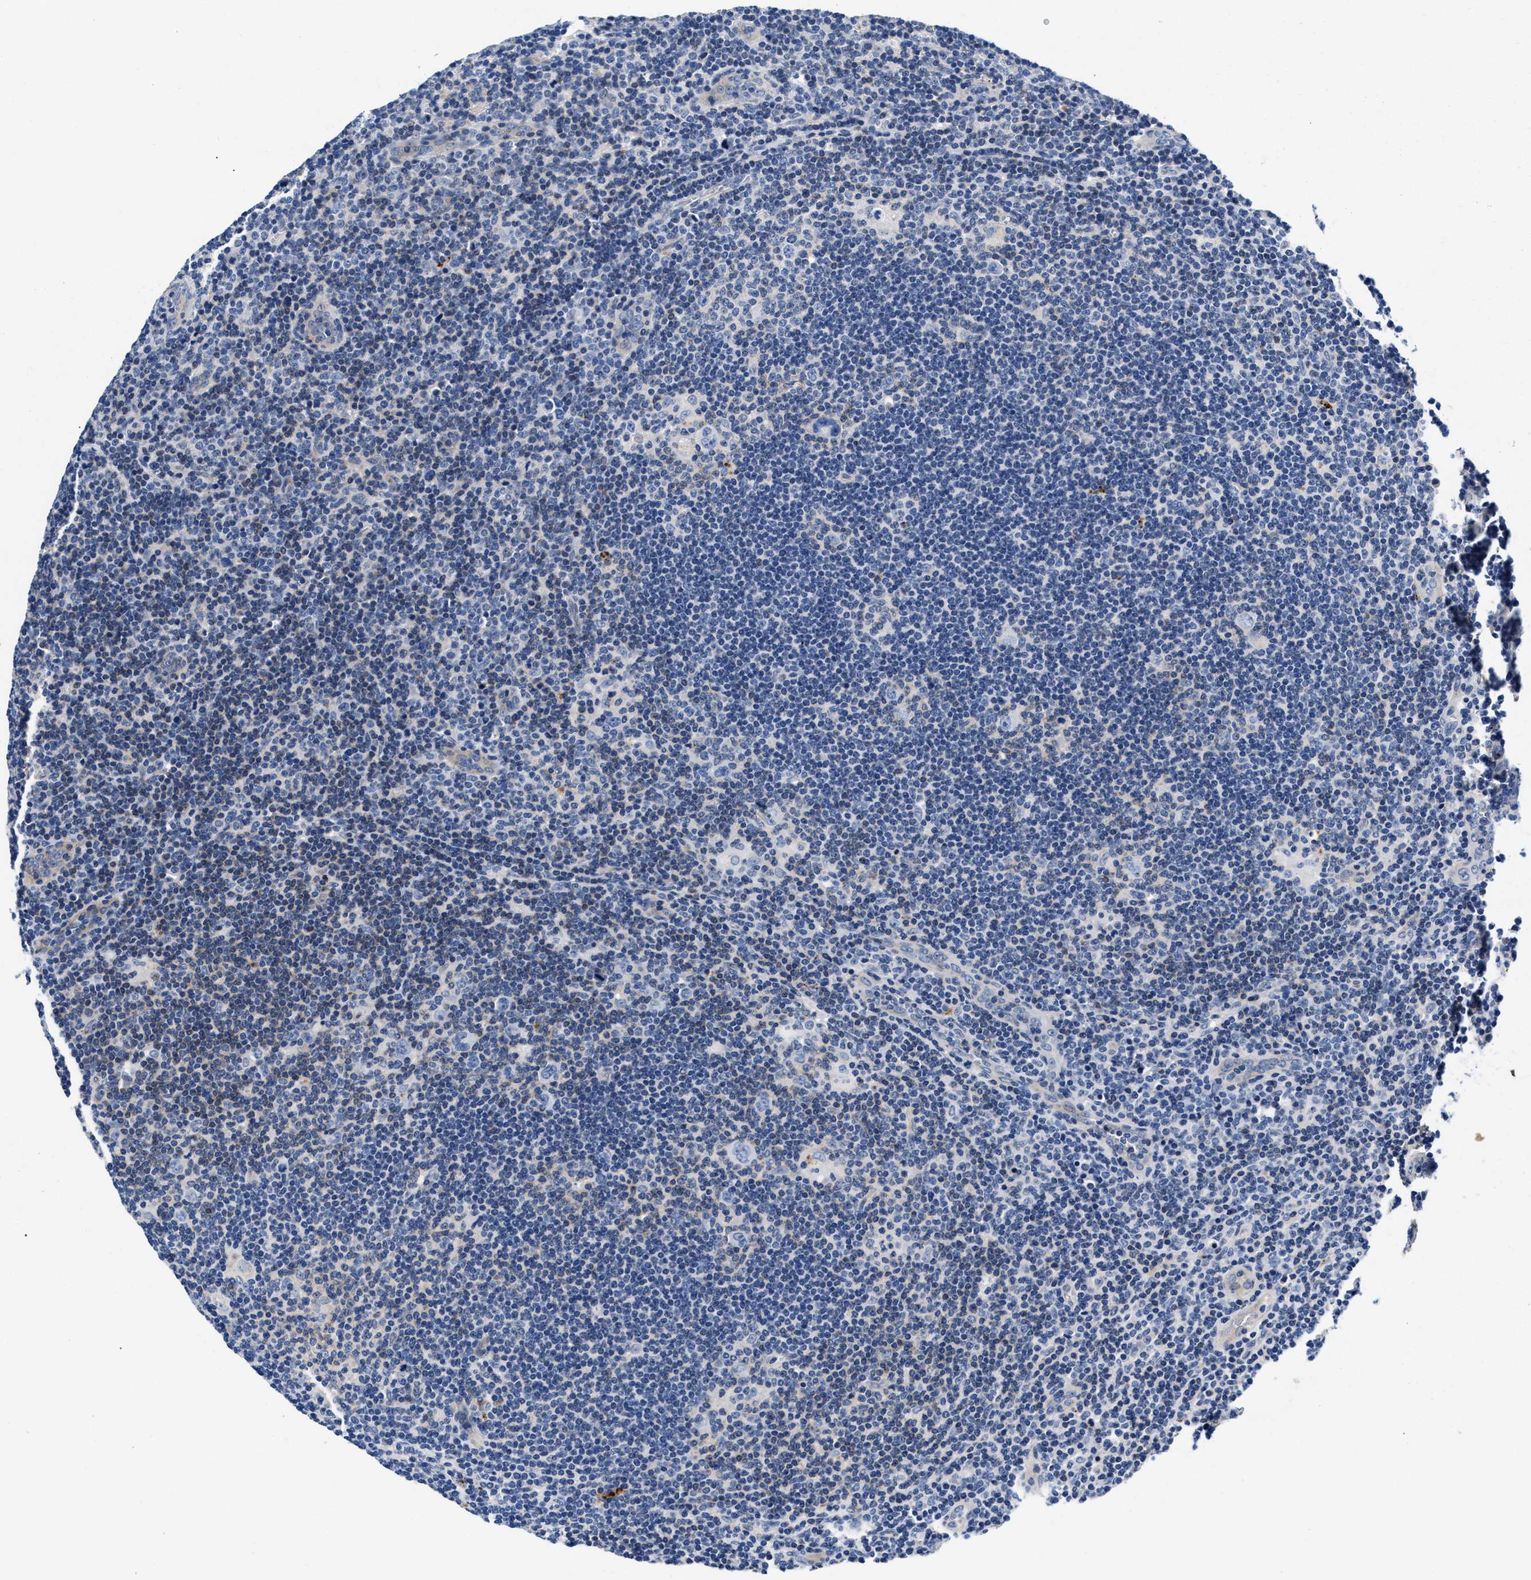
{"staining": {"intensity": "negative", "quantity": "none", "location": "none"}, "tissue": "lymphoma", "cell_type": "Tumor cells", "image_type": "cancer", "snomed": [{"axis": "morphology", "description": "Hodgkin's disease, NOS"}, {"axis": "topography", "description": "Lymph node"}], "caption": "This micrograph is of lymphoma stained with immunohistochemistry to label a protein in brown with the nuclei are counter-stained blue. There is no staining in tumor cells.", "gene": "P2RY4", "patient": {"sex": "female", "age": 57}}